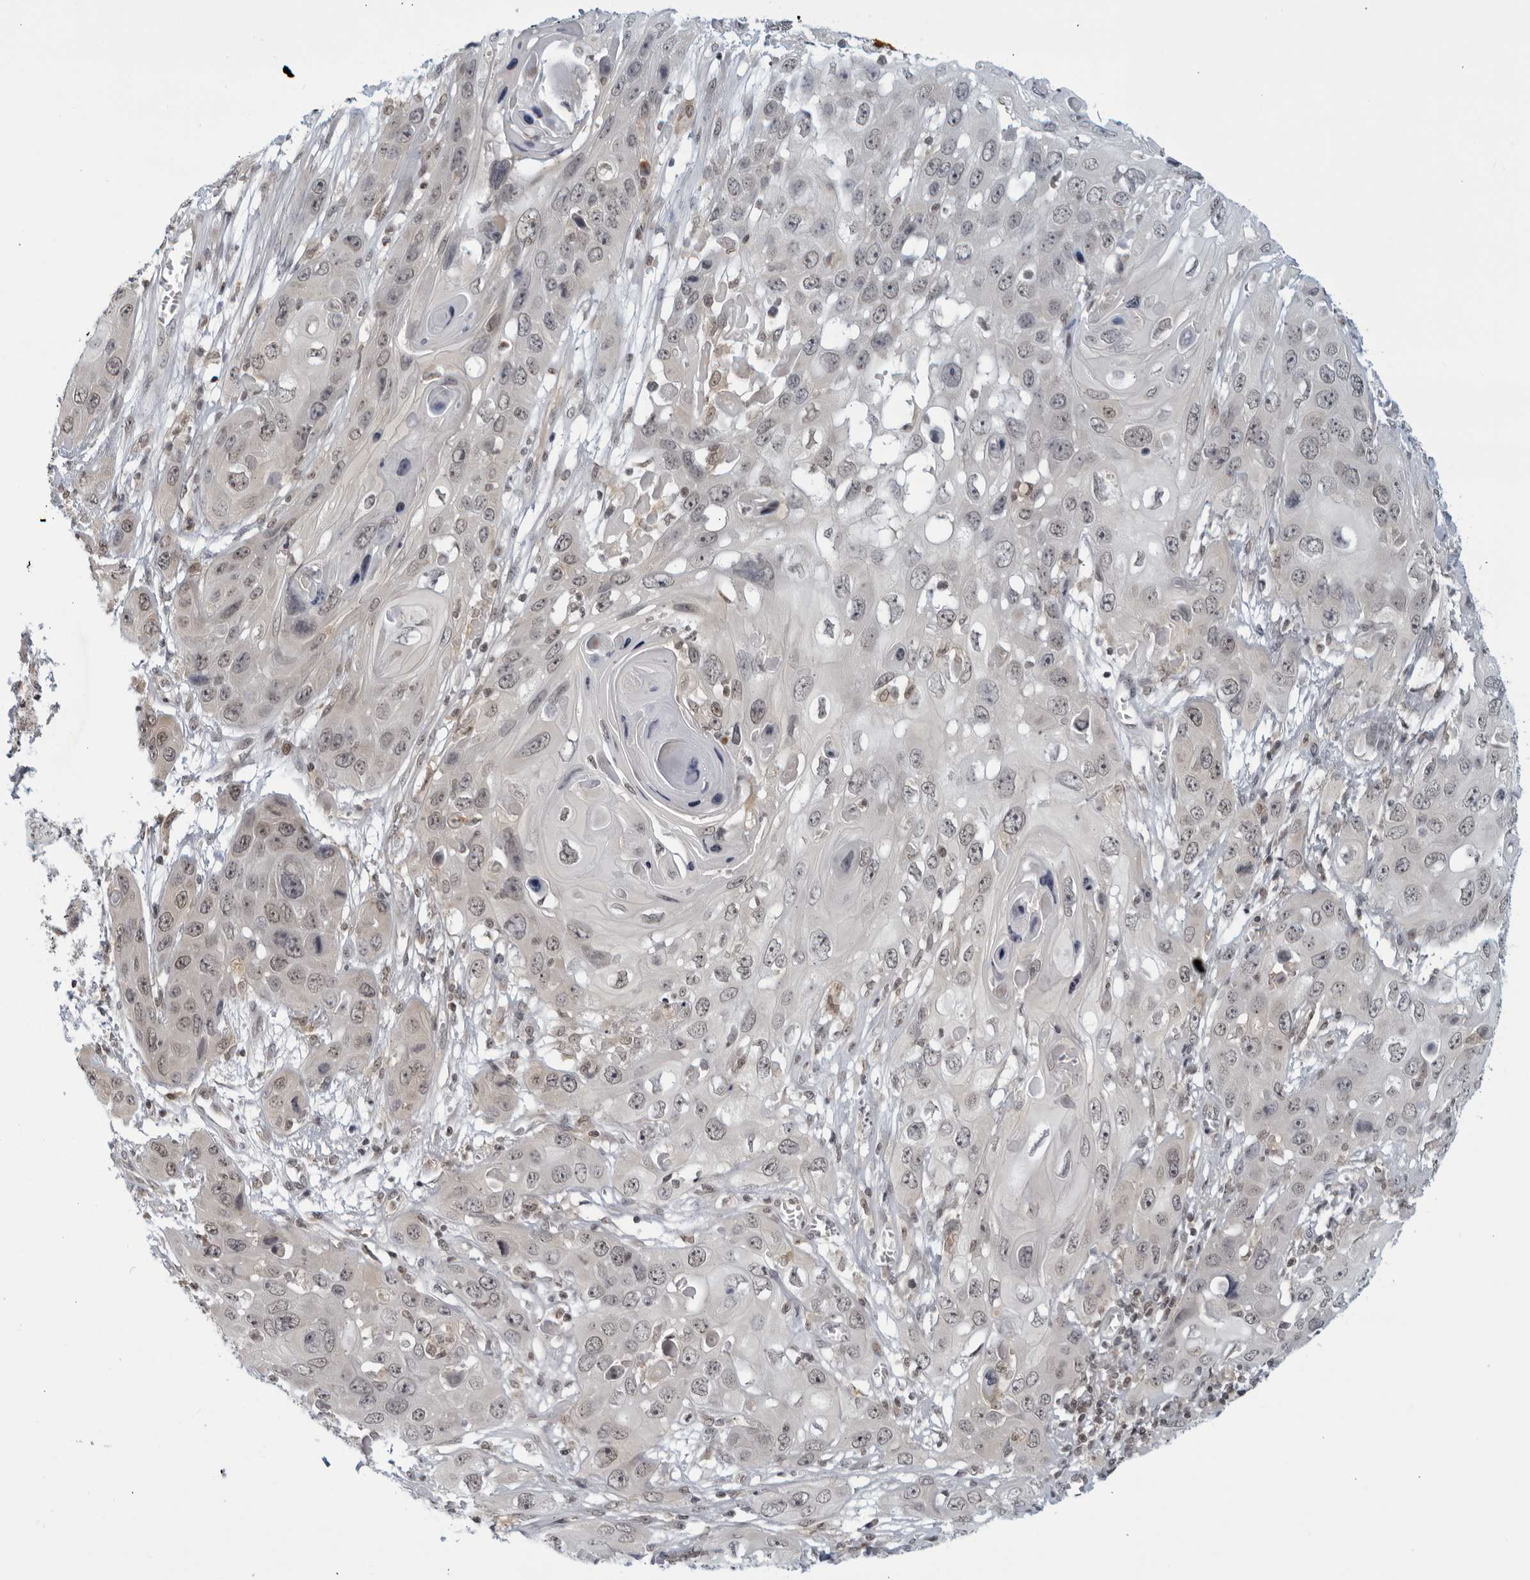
{"staining": {"intensity": "weak", "quantity": "25%-75%", "location": "nuclear"}, "tissue": "skin cancer", "cell_type": "Tumor cells", "image_type": "cancer", "snomed": [{"axis": "morphology", "description": "Squamous cell carcinoma, NOS"}, {"axis": "topography", "description": "Skin"}], "caption": "A low amount of weak nuclear expression is identified in about 25%-75% of tumor cells in skin squamous cell carcinoma tissue.", "gene": "CC2D1B", "patient": {"sex": "male", "age": 55}}